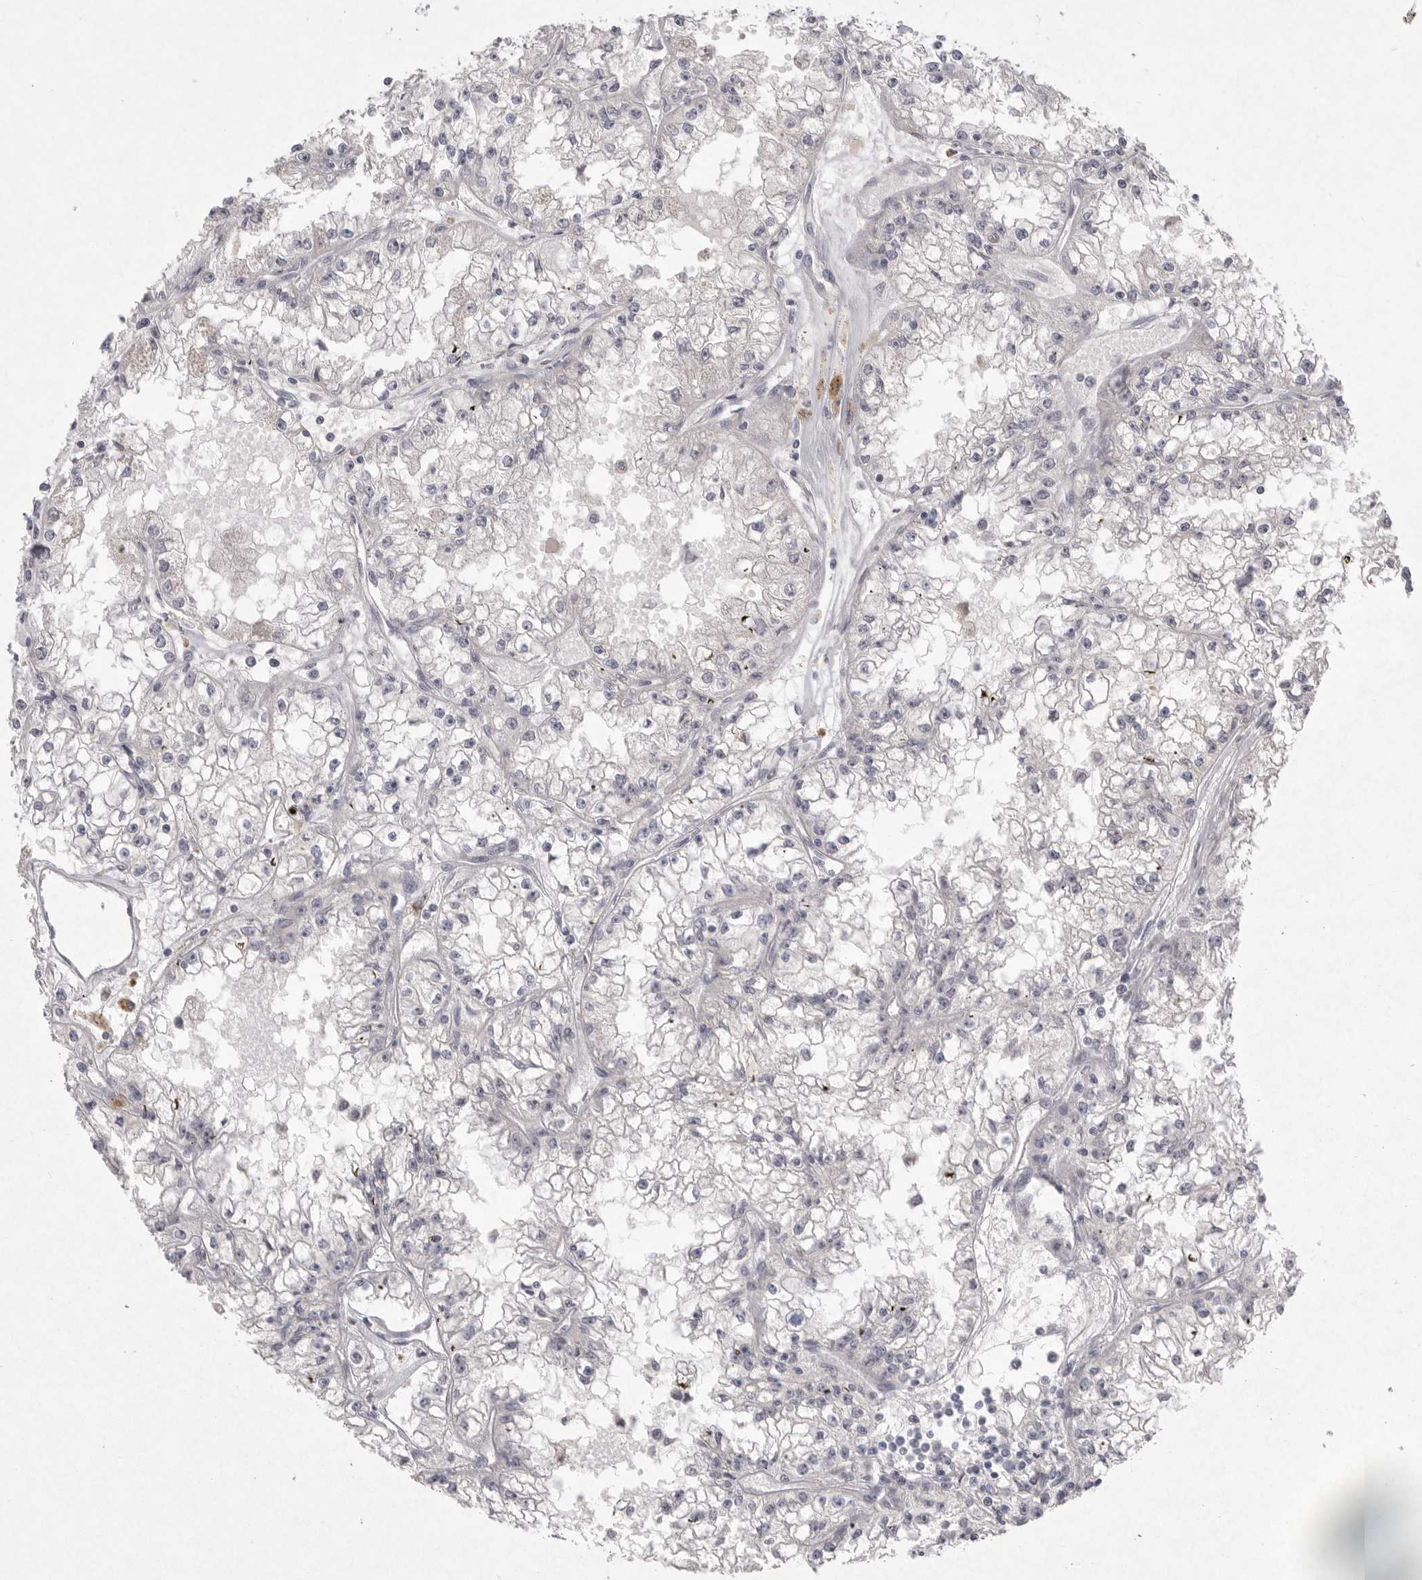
{"staining": {"intensity": "negative", "quantity": "none", "location": "none"}, "tissue": "renal cancer", "cell_type": "Tumor cells", "image_type": "cancer", "snomed": [{"axis": "morphology", "description": "Adenocarcinoma, NOS"}, {"axis": "topography", "description": "Kidney"}], "caption": "Tumor cells show no significant positivity in renal cancer.", "gene": "VANGL2", "patient": {"sex": "male", "age": 56}}